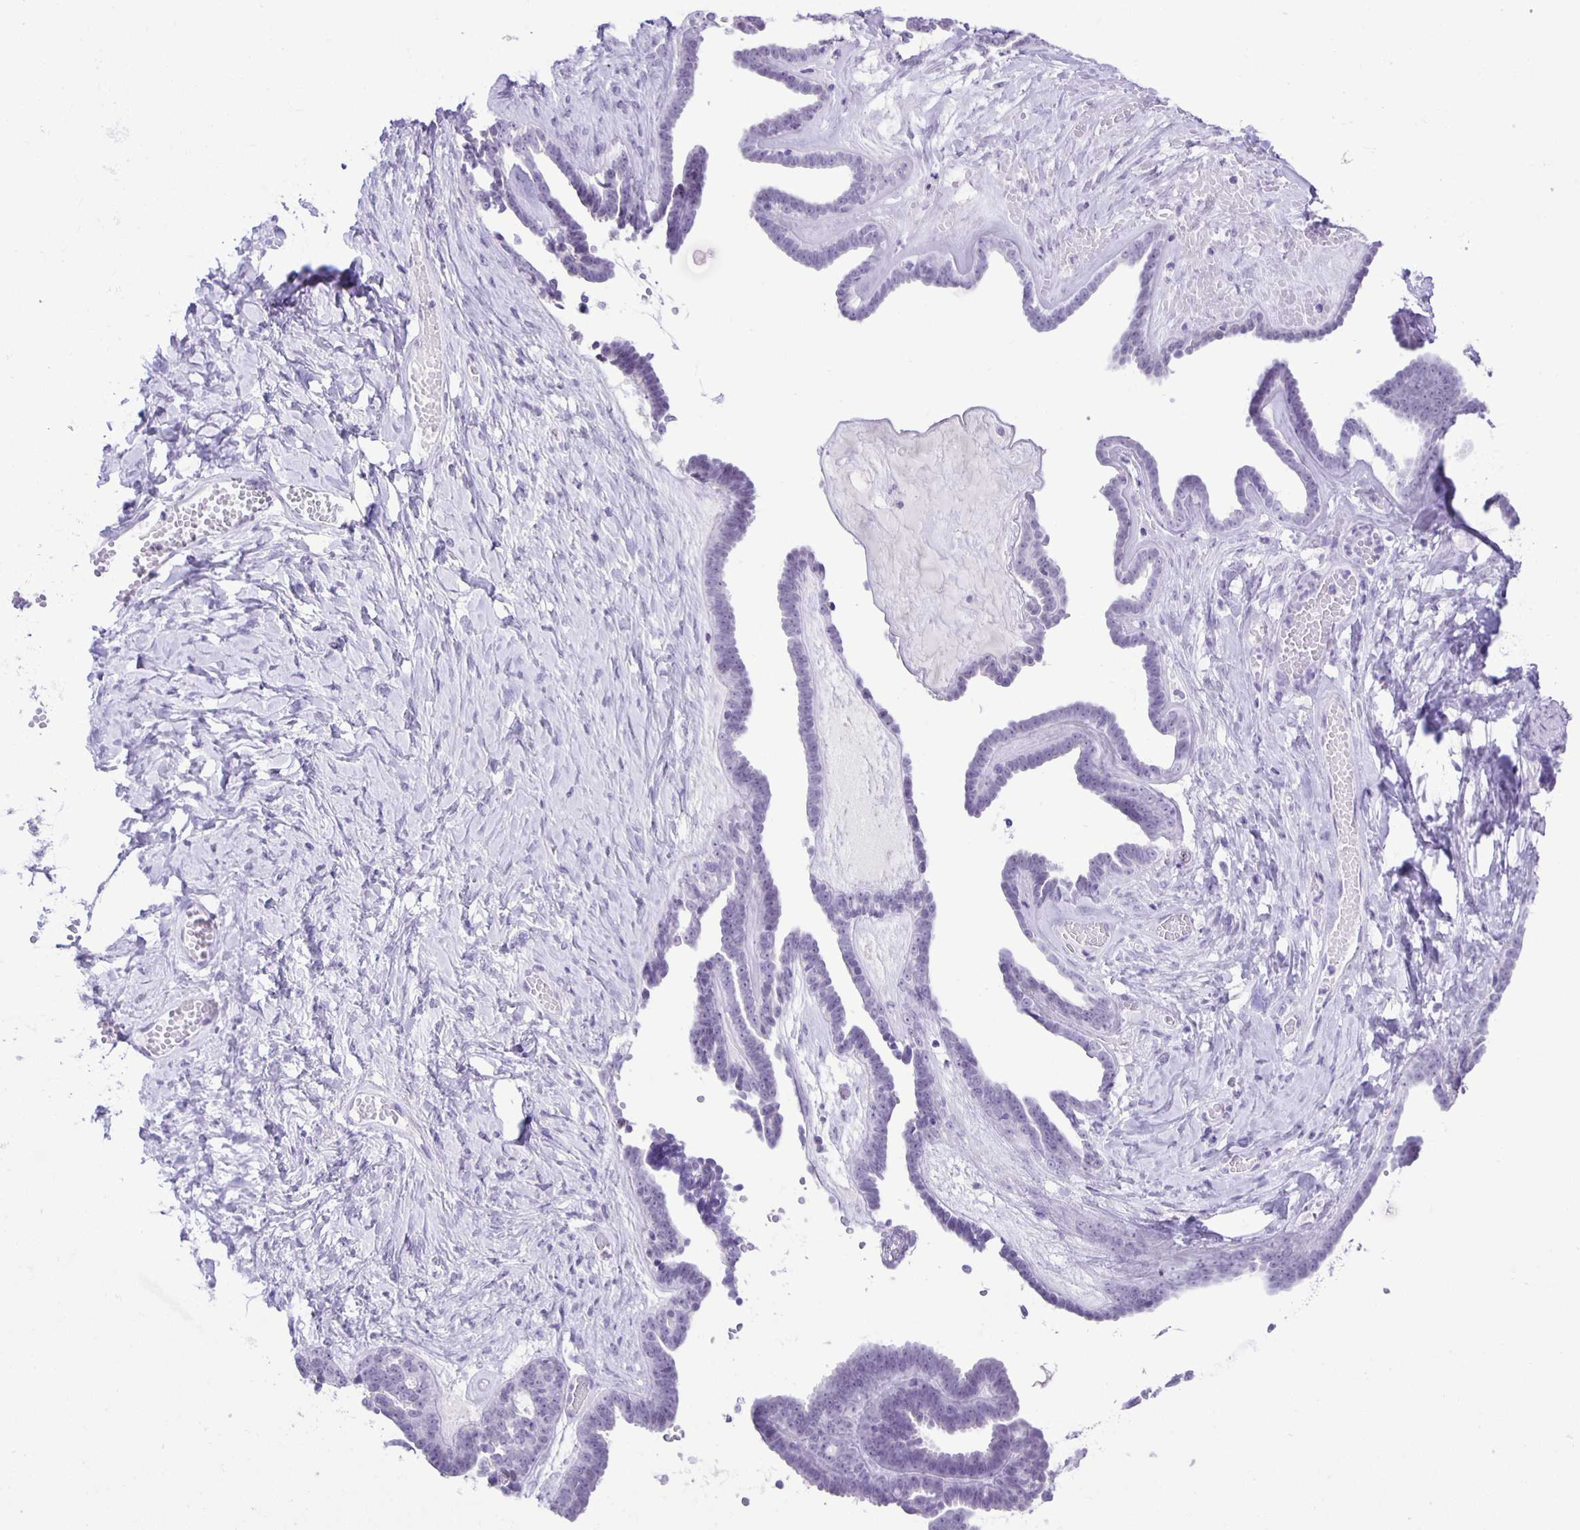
{"staining": {"intensity": "negative", "quantity": "none", "location": "none"}, "tissue": "ovarian cancer", "cell_type": "Tumor cells", "image_type": "cancer", "snomed": [{"axis": "morphology", "description": "Cystadenocarcinoma, serous, NOS"}, {"axis": "topography", "description": "Ovary"}], "caption": "Ovarian cancer (serous cystadenocarcinoma) was stained to show a protein in brown. There is no significant positivity in tumor cells. The staining was performed using DAB (3,3'-diaminobenzidine) to visualize the protein expression in brown, while the nuclei were stained in blue with hematoxylin (Magnification: 20x).", "gene": "EZHIP", "patient": {"sex": "female", "age": 71}}